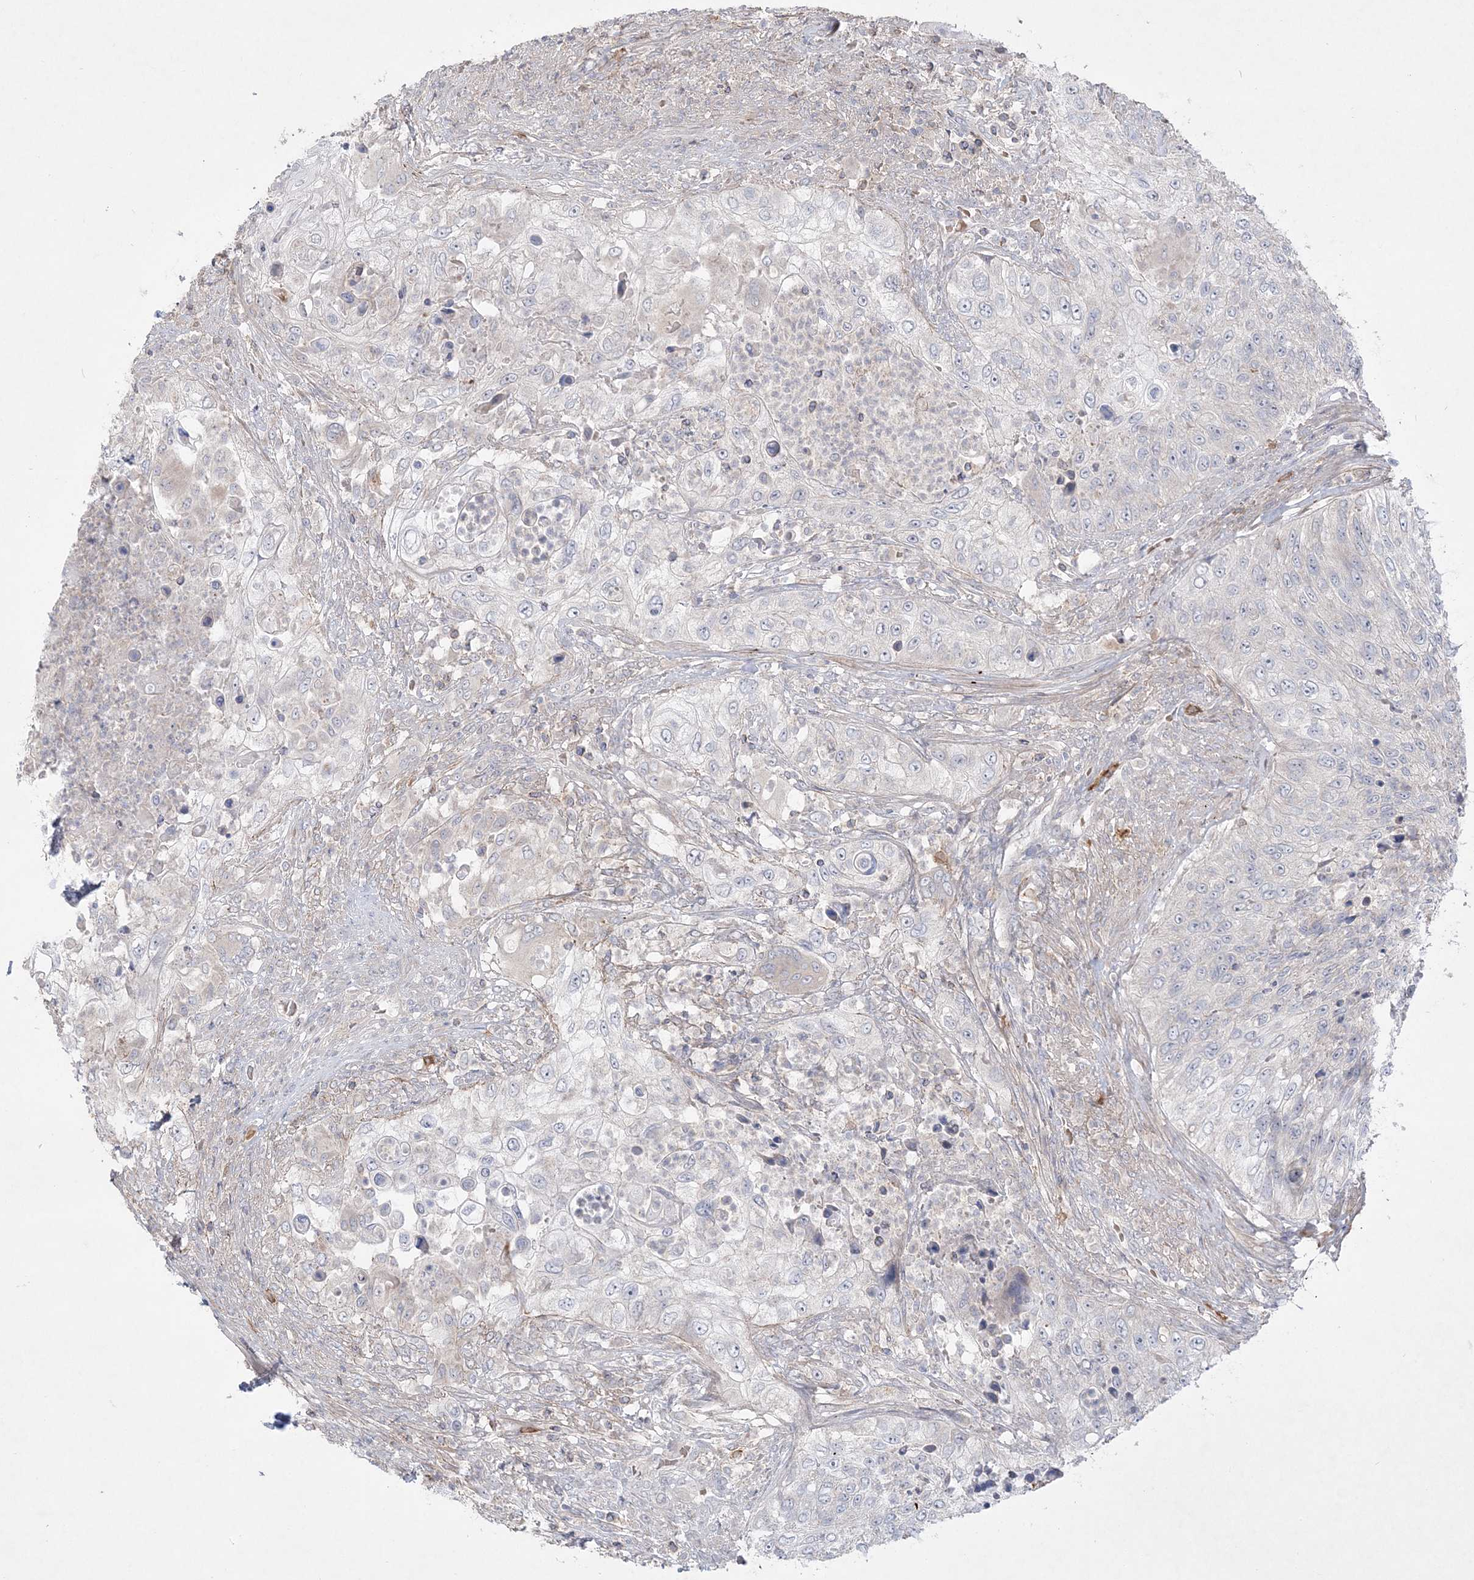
{"staining": {"intensity": "negative", "quantity": "none", "location": "none"}, "tissue": "urothelial cancer", "cell_type": "Tumor cells", "image_type": "cancer", "snomed": [{"axis": "morphology", "description": "Urothelial carcinoma, High grade"}, {"axis": "topography", "description": "Urinary bladder"}], "caption": "There is no significant expression in tumor cells of urothelial cancer. The staining was performed using DAB (3,3'-diaminobenzidine) to visualize the protein expression in brown, while the nuclei were stained in blue with hematoxylin (Magnification: 20x).", "gene": "CLNK", "patient": {"sex": "female", "age": 60}}